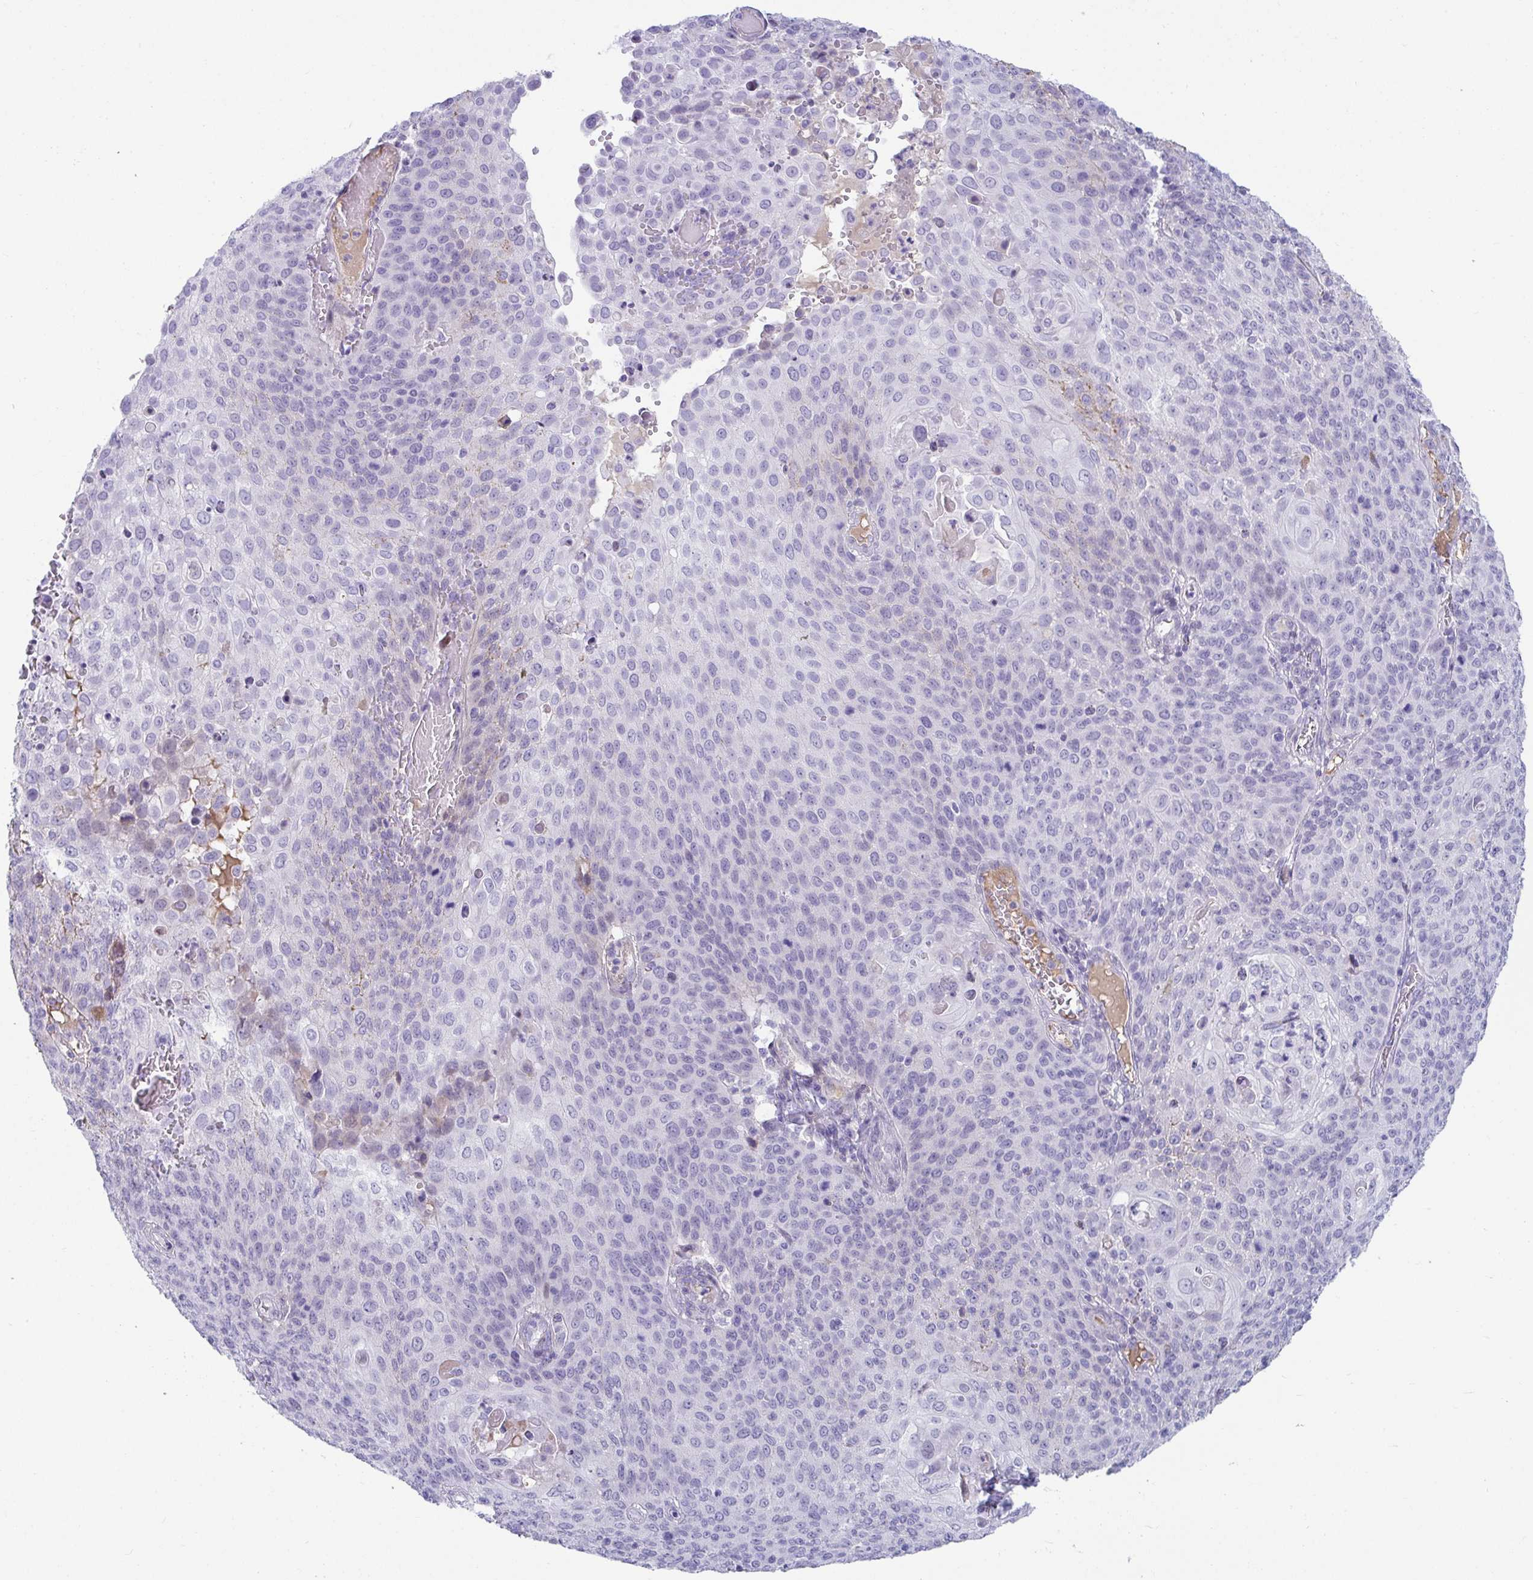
{"staining": {"intensity": "negative", "quantity": "none", "location": "none"}, "tissue": "cervical cancer", "cell_type": "Tumor cells", "image_type": "cancer", "snomed": [{"axis": "morphology", "description": "Squamous cell carcinoma, NOS"}, {"axis": "topography", "description": "Cervix"}], "caption": "High magnification brightfield microscopy of cervical squamous cell carcinoma stained with DAB (3,3'-diaminobenzidine) (brown) and counterstained with hematoxylin (blue): tumor cells show no significant expression. The staining was performed using DAB (3,3'-diaminobenzidine) to visualize the protein expression in brown, while the nuclei were stained in blue with hematoxylin (Magnification: 20x).", "gene": "NPY", "patient": {"sex": "female", "age": 65}}